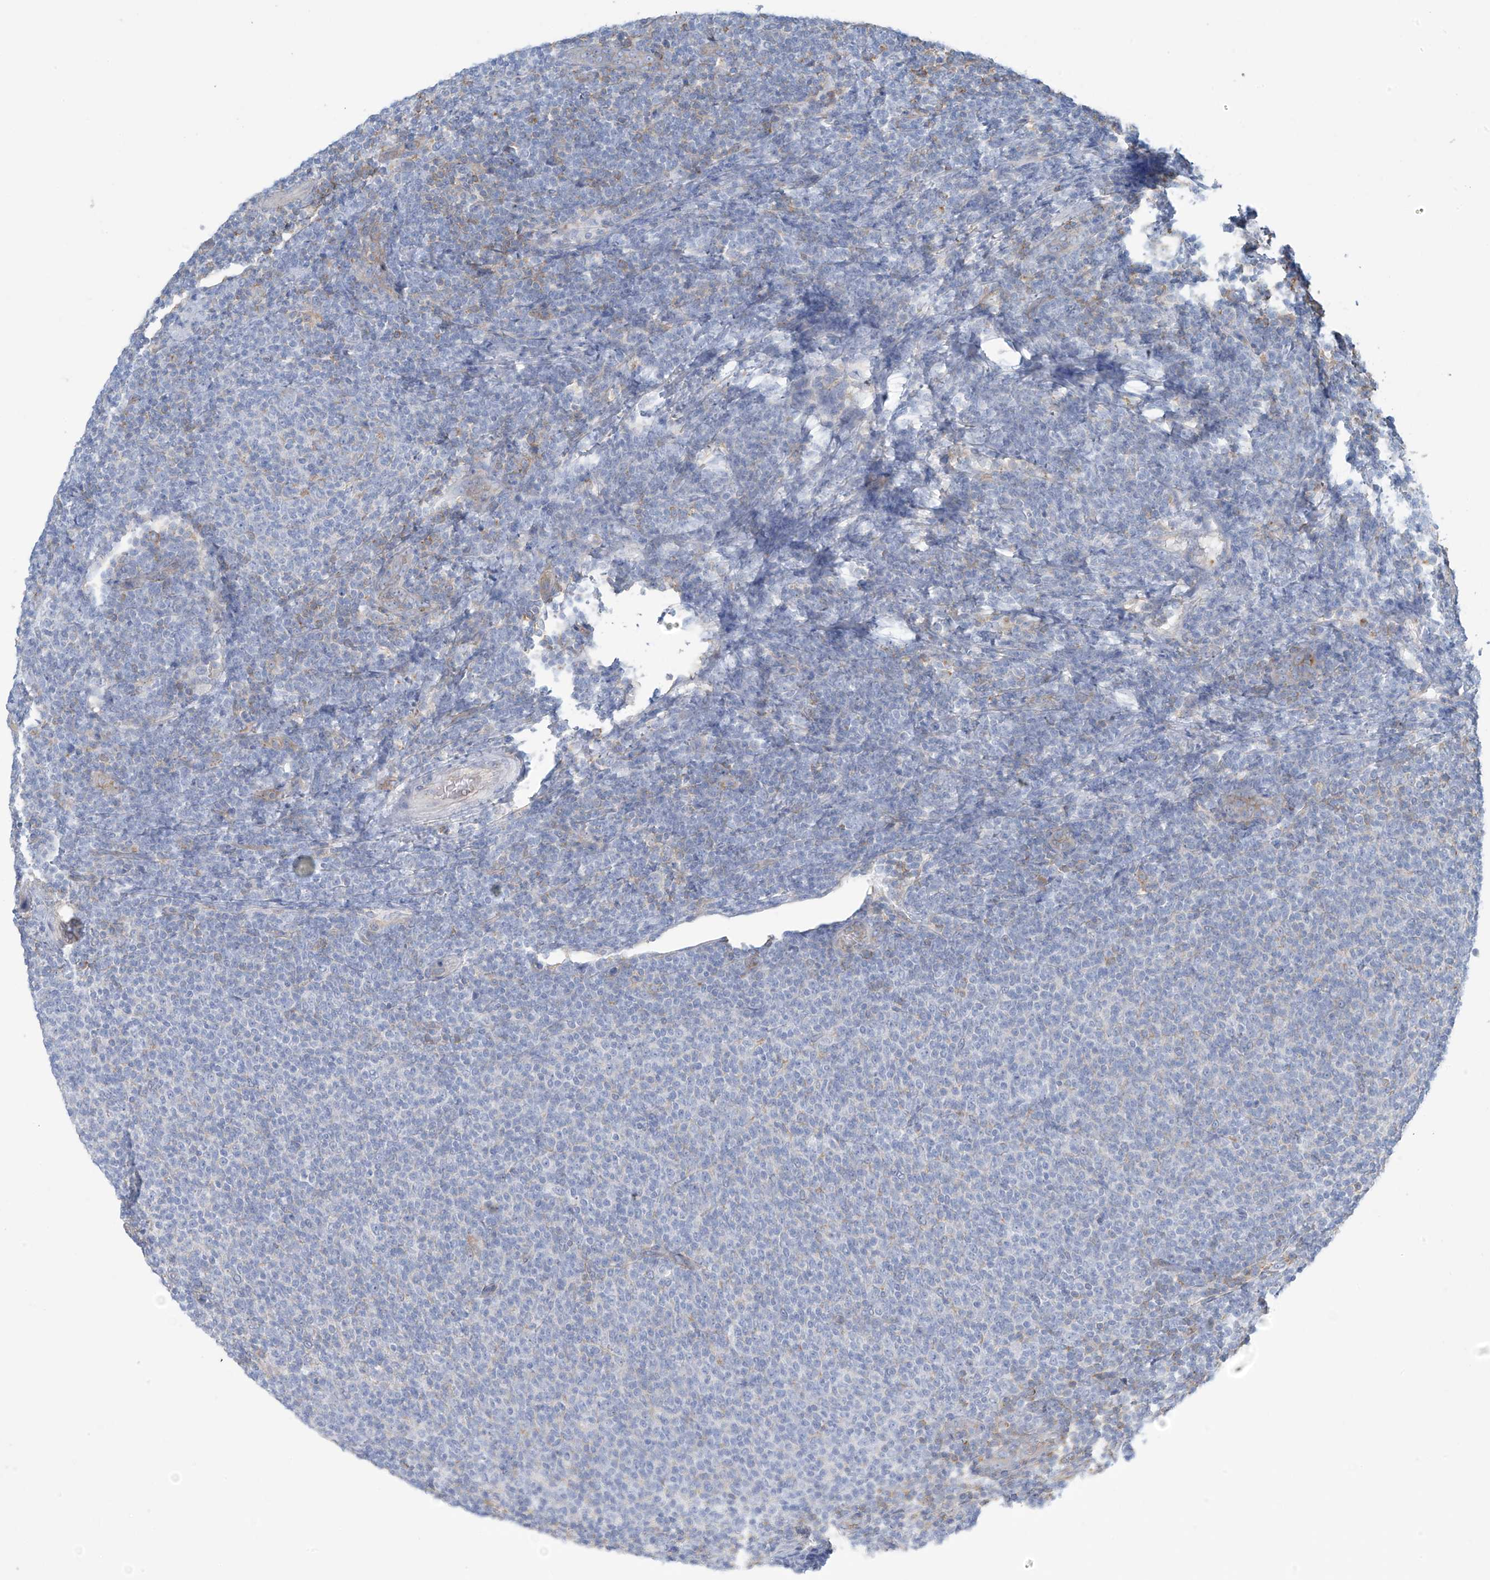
{"staining": {"intensity": "negative", "quantity": "none", "location": "none"}, "tissue": "lymphoma", "cell_type": "Tumor cells", "image_type": "cancer", "snomed": [{"axis": "morphology", "description": "Malignant lymphoma, non-Hodgkin's type, Low grade"}, {"axis": "topography", "description": "Lymph node"}], "caption": "Human malignant lymphoma, non-Hodgkin's type (low-grade) stained for a protein using immunohistochemistry (IHC) demonstrates no expression in tumor cells.", "gene": "ZNF846", "patient": {"sex": "male", "age": 66}}